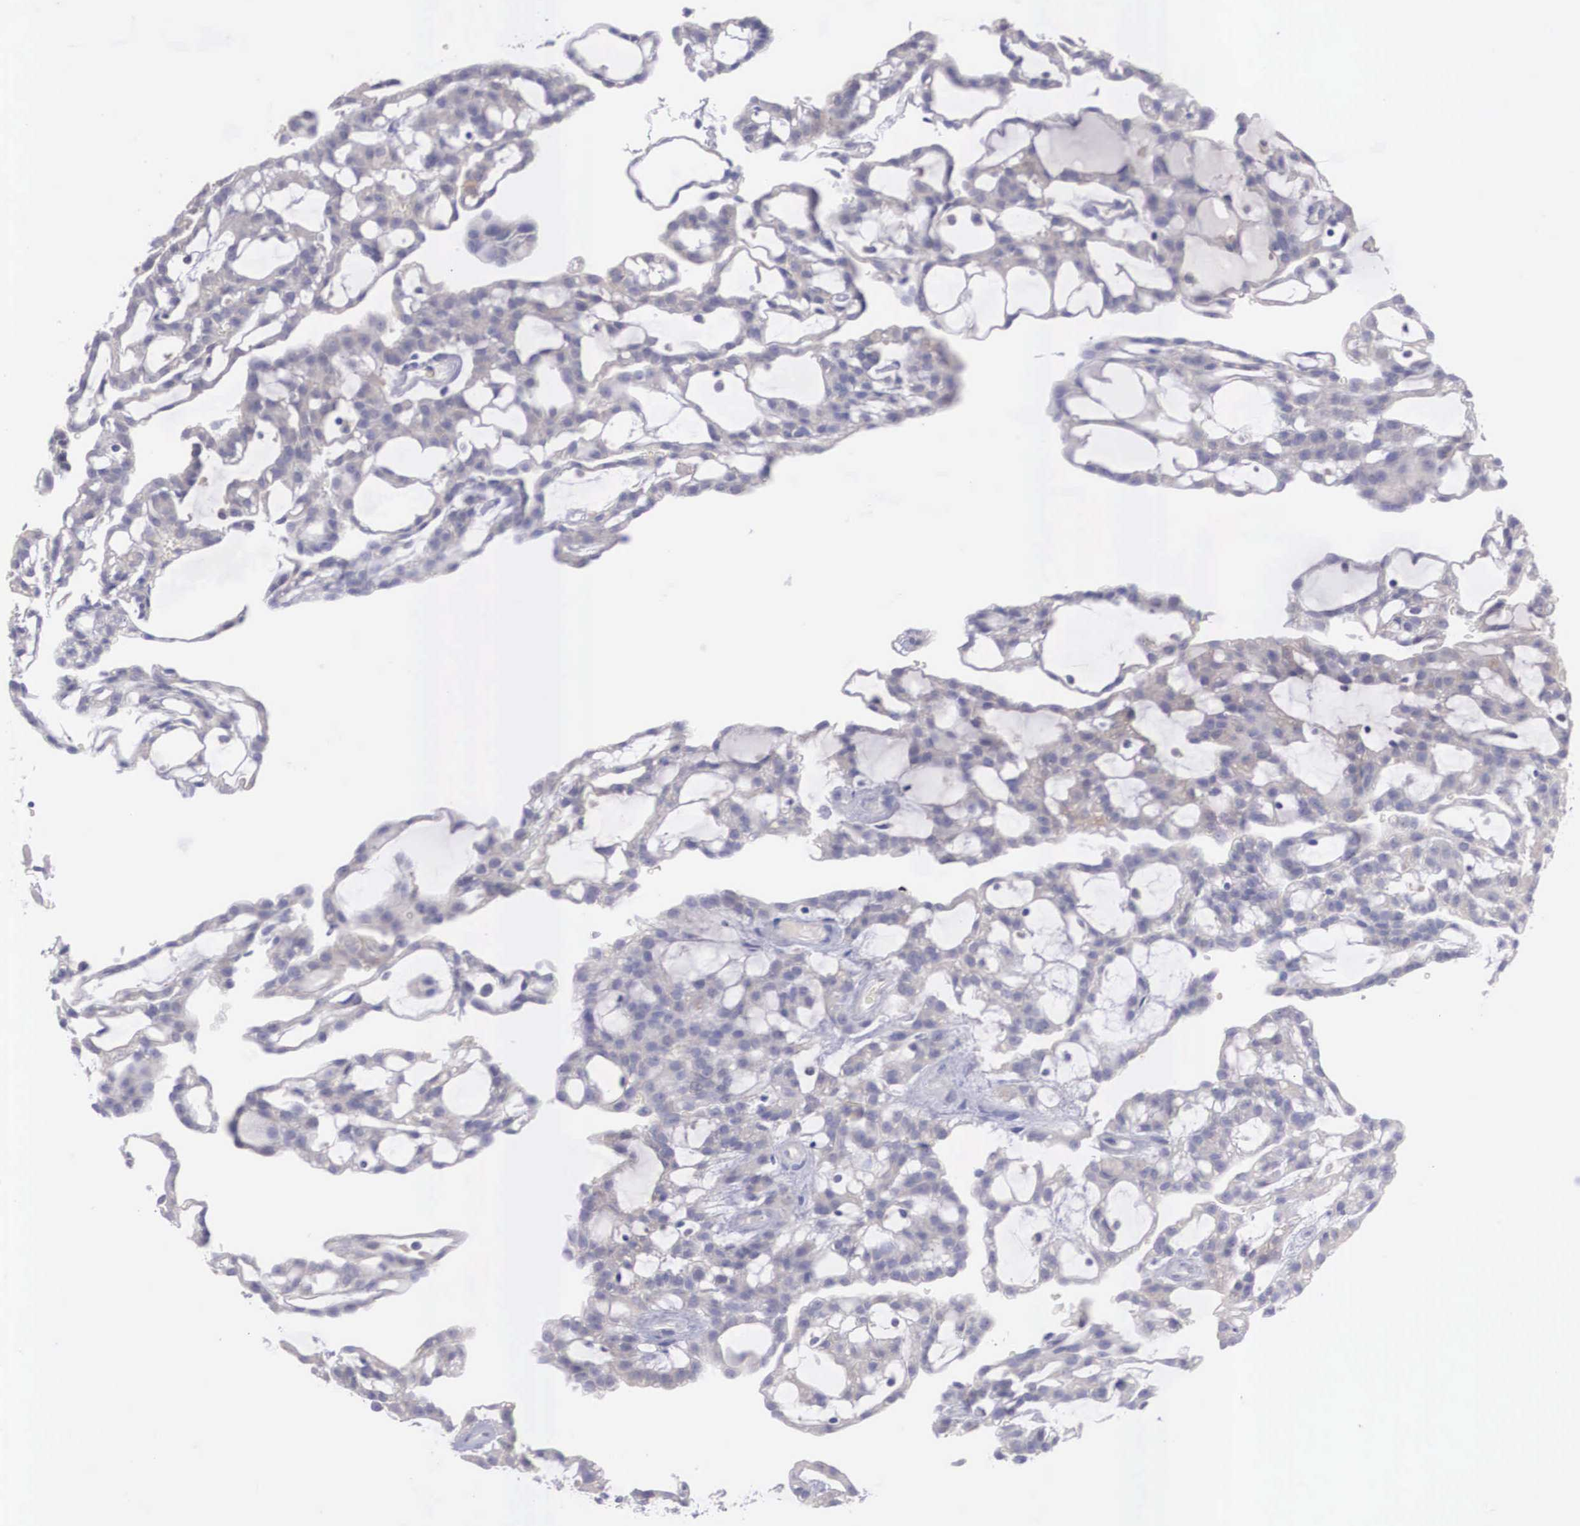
{"staining": {"intensity": "weak", "quantity": "<25%", "location": "cytoplasmic/membranous"}, "tissue": "renal cancer", "cell_type": "Tumor cells", "image_type": "cancer", "snomed": [{"axis": "morphology", "description": "Adenocarcinoma, NOS"}, {"axis": "topography", "description": "Kidney"}], "caption": "IHC histopathology image of human renal cancer (adenocarcinoma) stained for a protein (brown), which demonstrates no positivity in tumor cells.", "gene": "REPS2", "patient": {"sex": "male", "age": 63}}